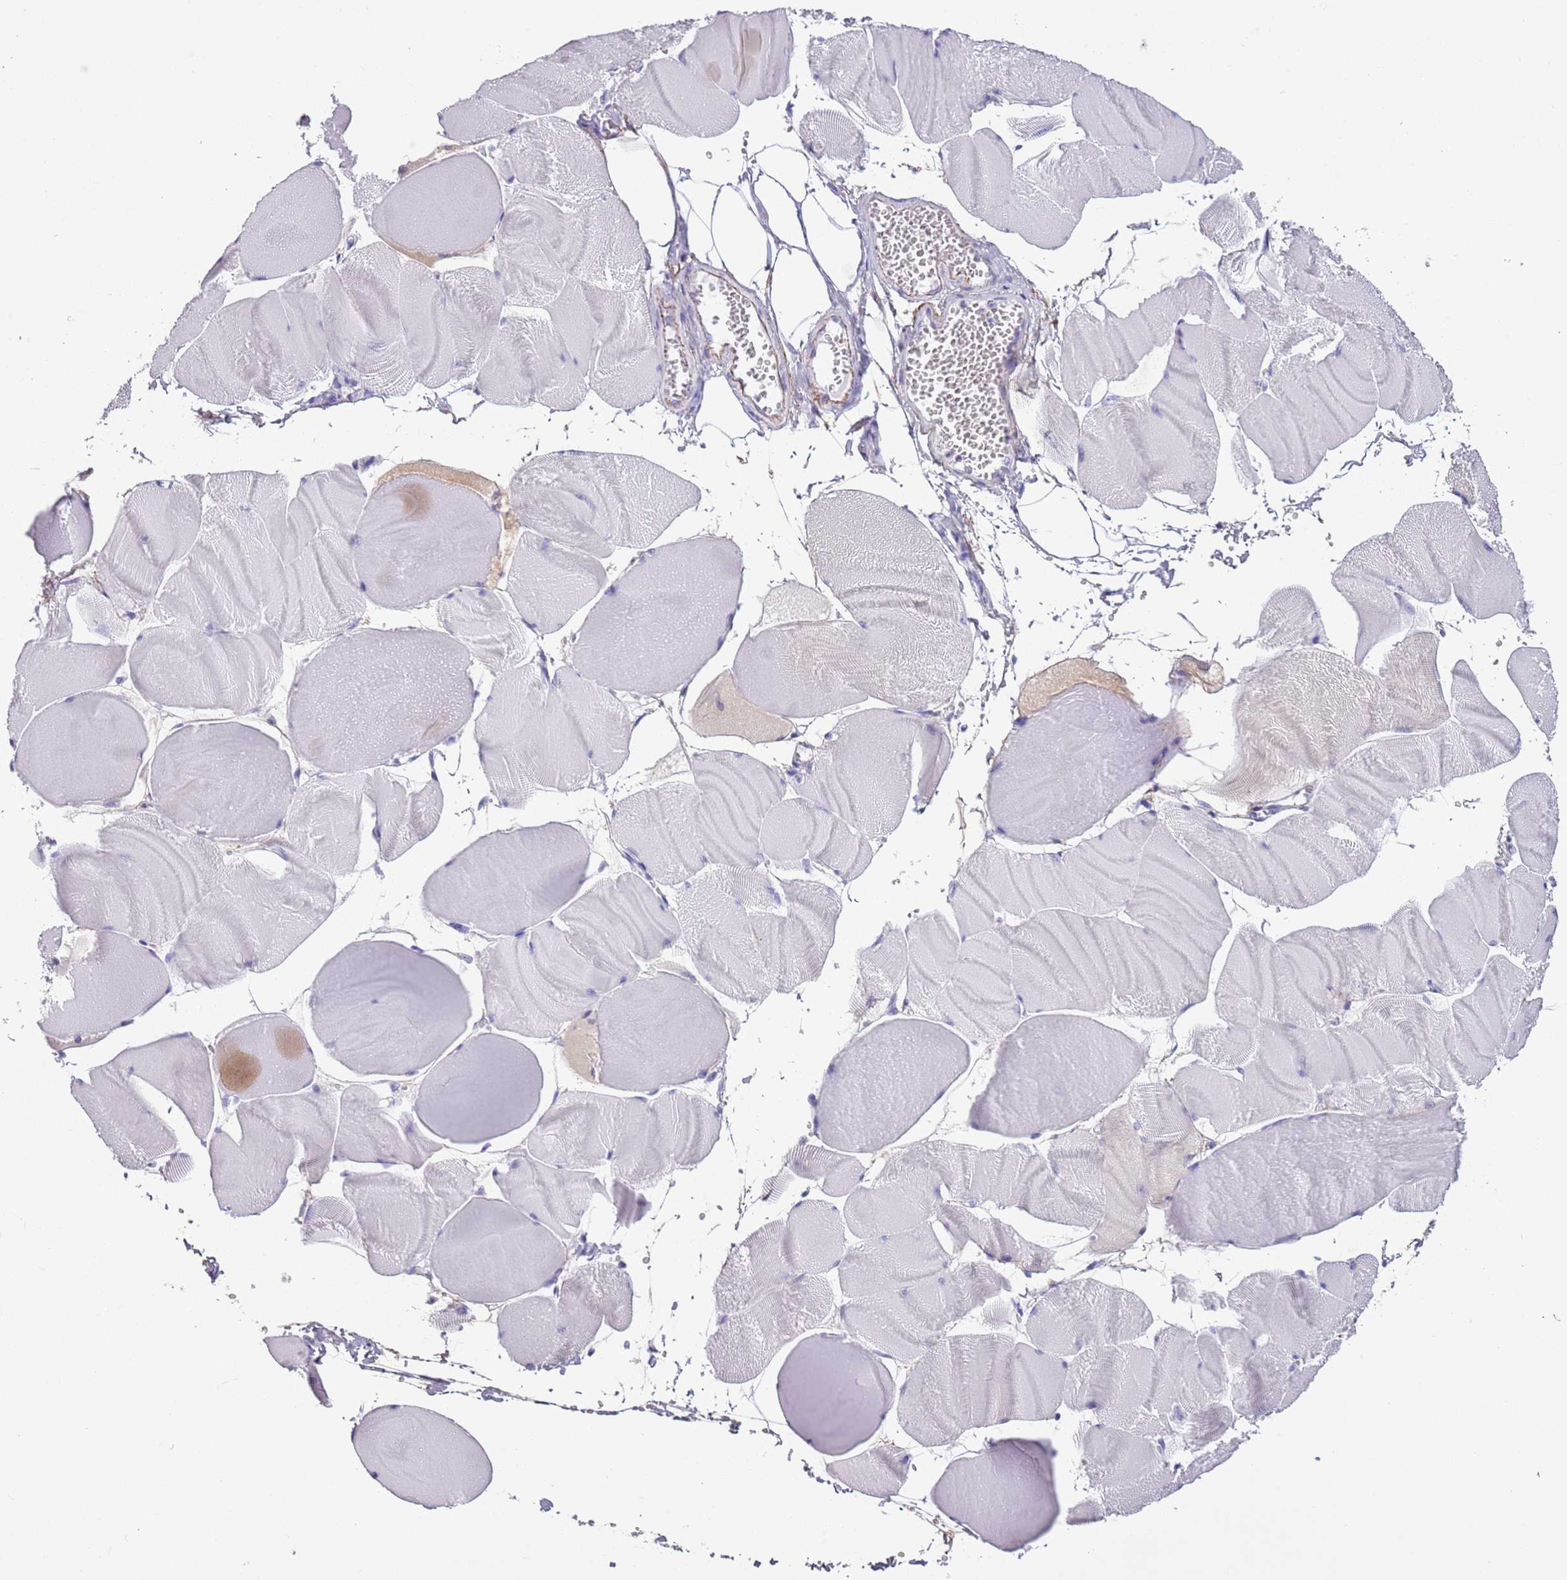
{"staining": {"intensity": "negative", "quantity": "none", "location": "none"}, "tissue": "skeletal muscle", "cell_type": "Myocytes", "image_type": "normal", "snomed": [{"axis": "morphology", "description": "Normal tissue, NOS"}, {"axis": "morphology", "description": "Basal cell carcinoma"}, {"axis": "topography", "description": "Skeletal muscle"}], "caption": "High power microscopy photomicrograph of an immunohistochemistry (IHC) micrograph of unremarkable skeletal muscle, revealing no significant expression in myocytes.", "gene": "PFKFB2", "patient": {"sex": "female", "age": 64}}